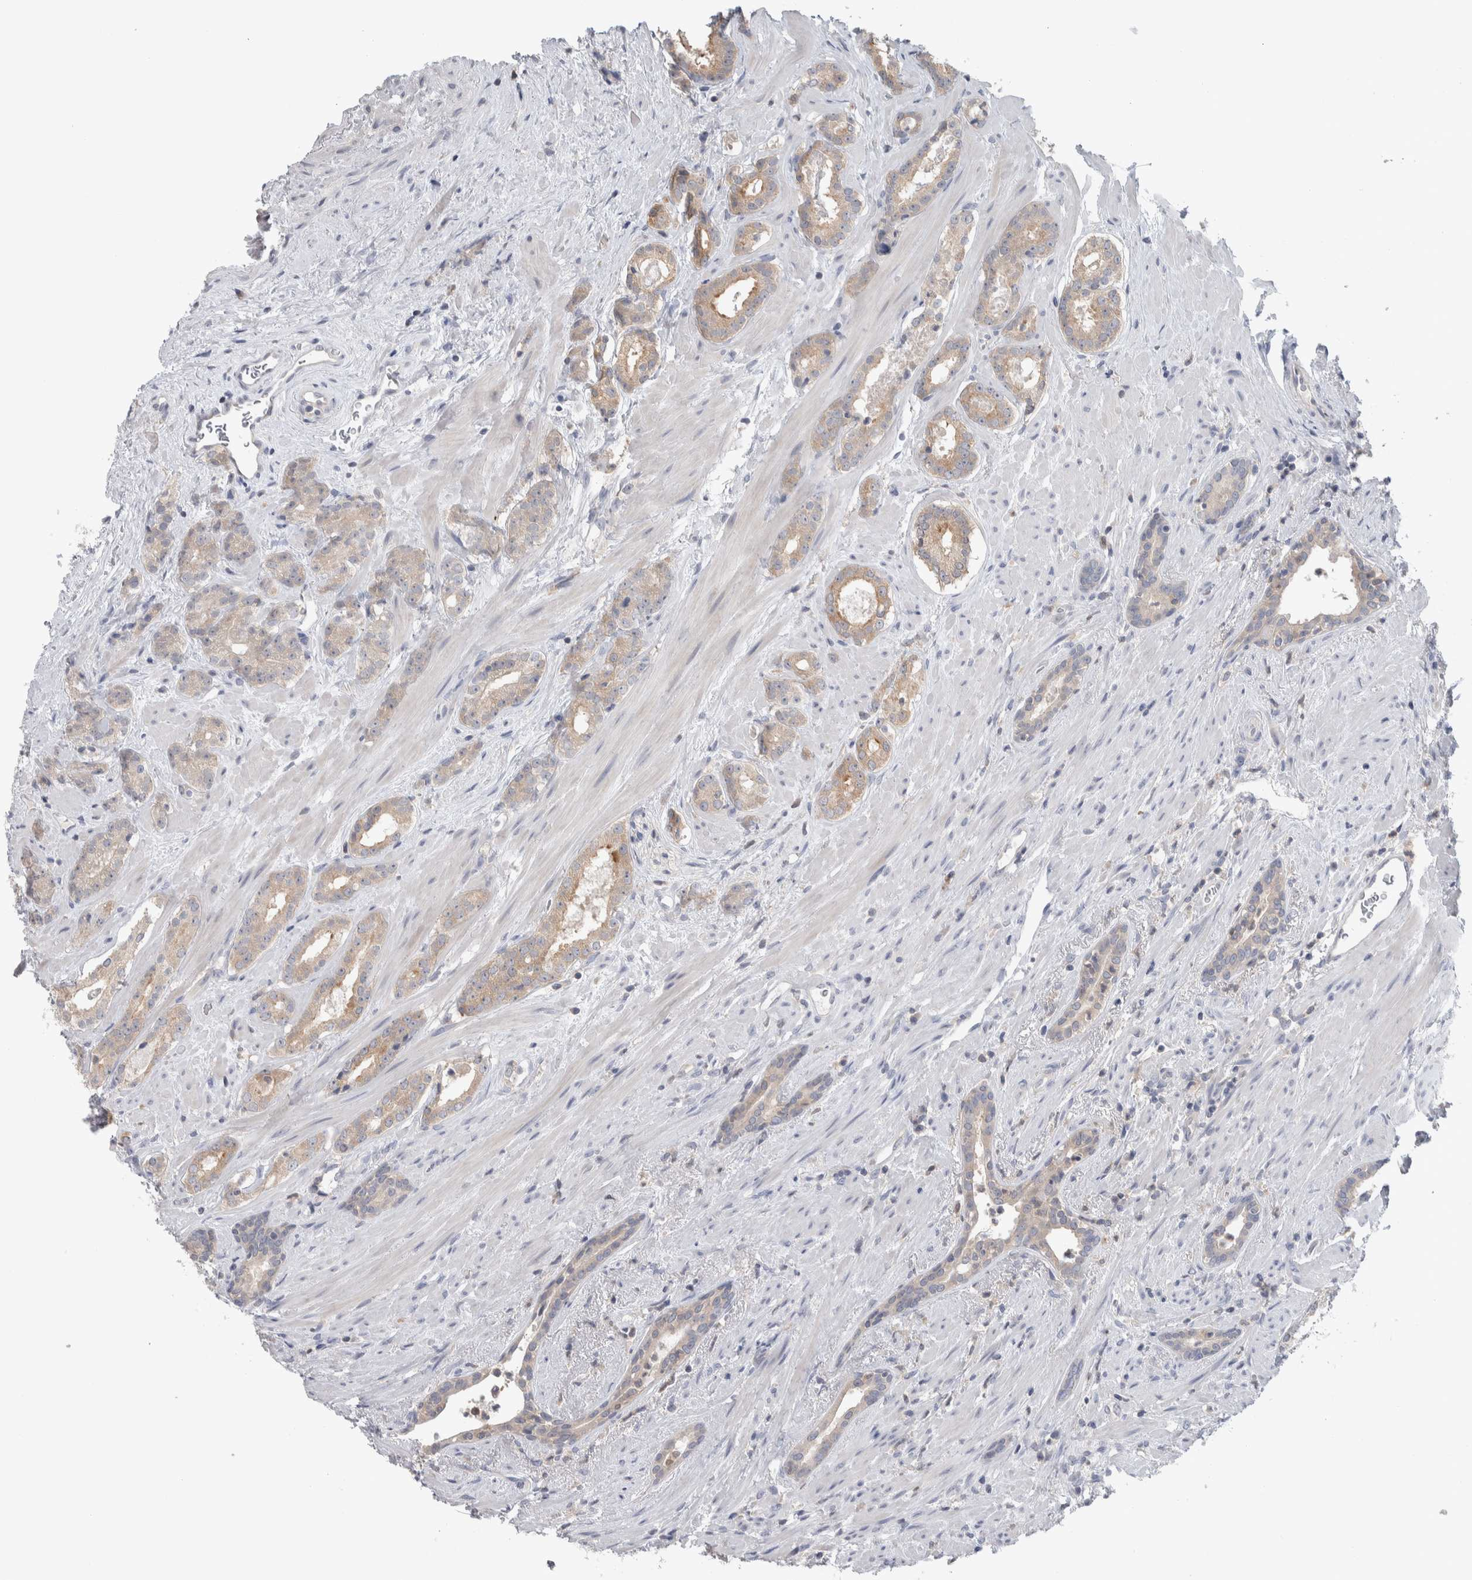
{"staining": {"intensity": "weak", "quantity": "25%-75%", "location": "cytoplasmic/membranous"}, "tissue": "prostate cancer", "cell_type": "Tumor cells", "image_type": "cancer", "snomed": [{"axis": "morphology", "description": "Adenocarcinoma, High grade"}, {"axis": "topography", "description": "Prostate"}], "caption": "Immunohistochemical staining of human adenocarcinoma (high-grade) (prostate) reveals weak cytoplasmic/membranous protein expression in approximately 25%-75% of tumor cells. (DAB (3,3'-diaminobenzidine) = brown stain, brightfield microscopy at high magnification).", "gene": "HTATIP2", "patient": {"sex": "male", "age": 71}}